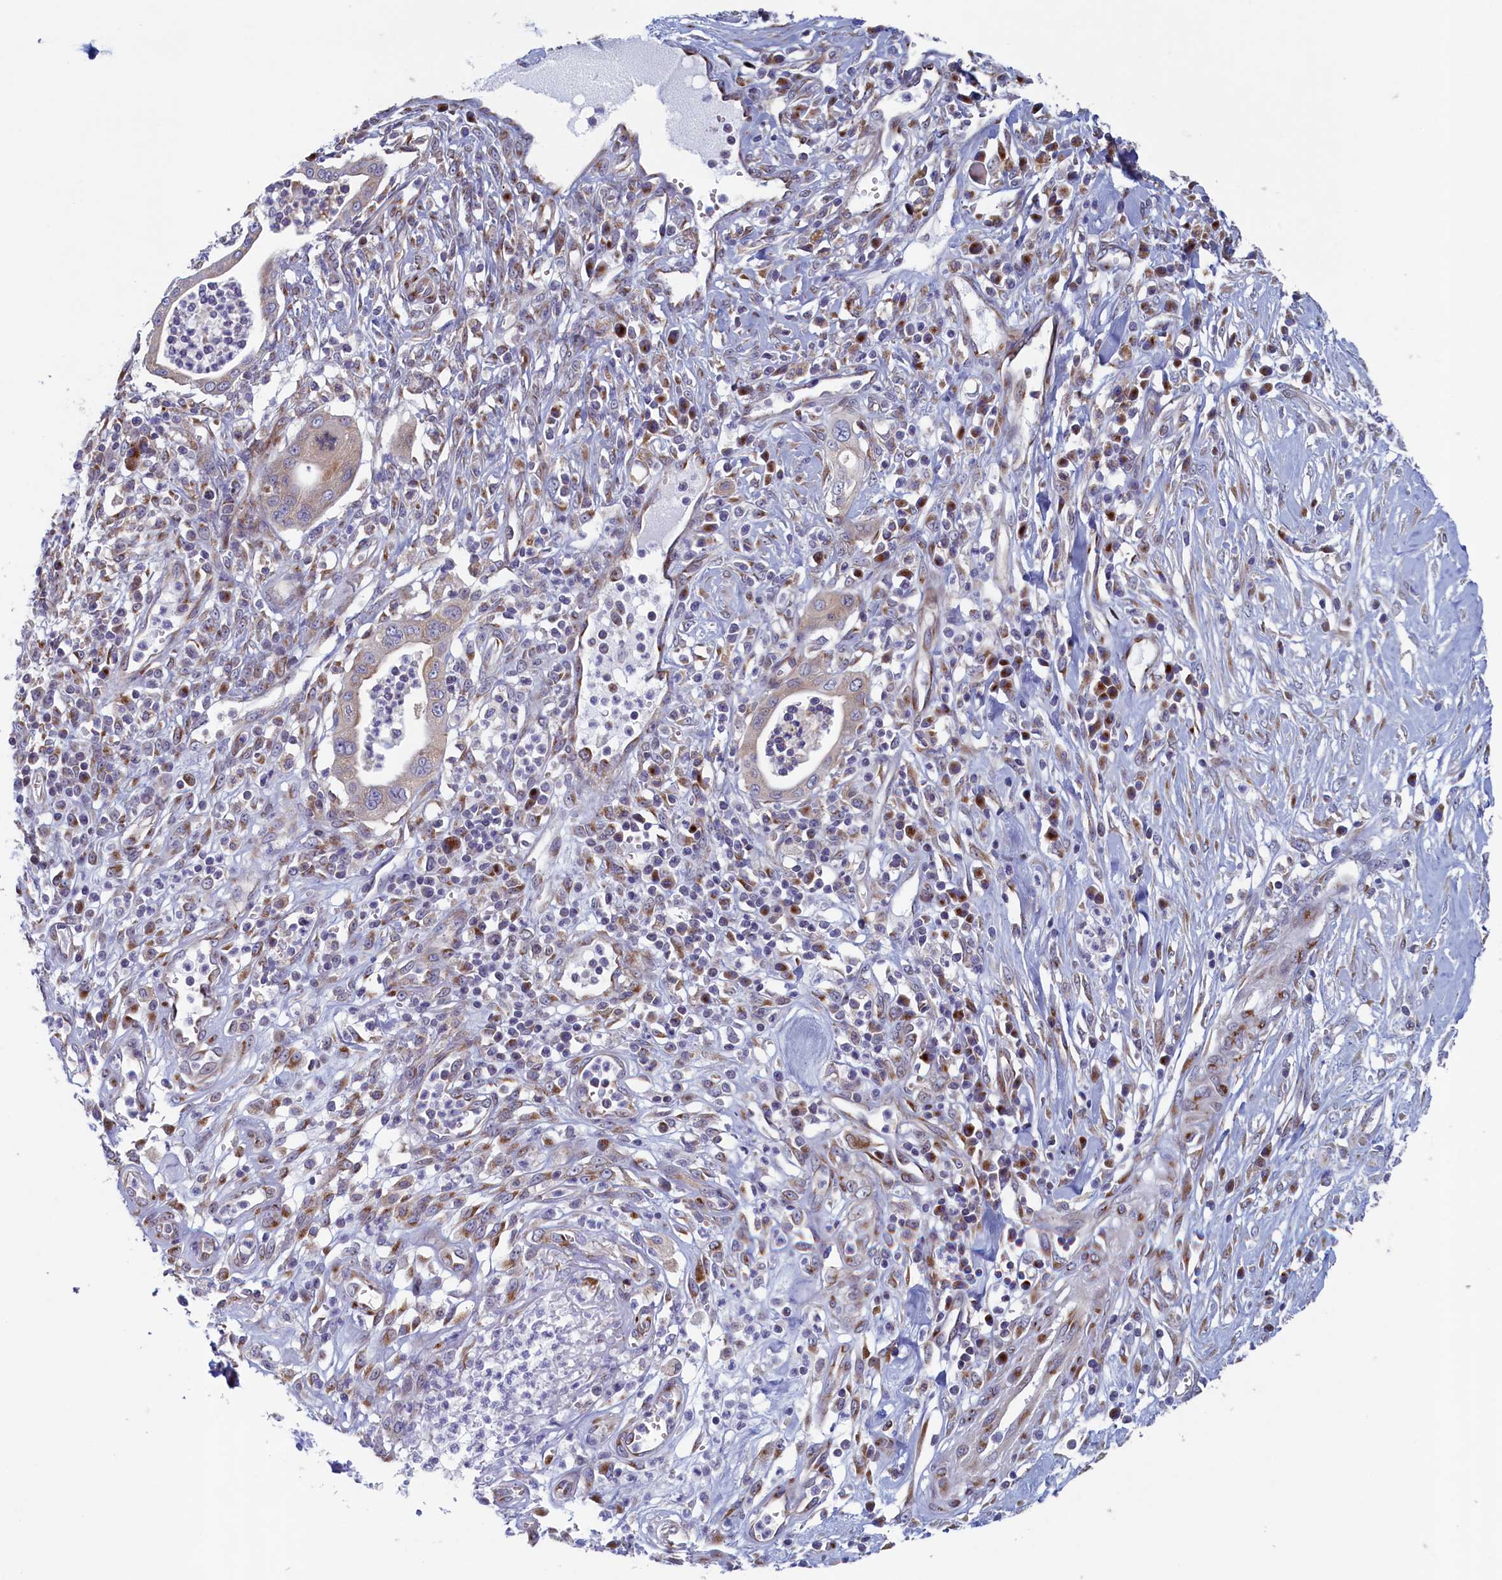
{"staining": {"intensity": "negative", "quantity": "none", "location": "none"}, "tissue": "pancreatic cancer", "cell_type": "Tumor cells", "image_type": "cancer", "snomed": [{"axis": "morphology", "description": "Adenocarcinoma, NOS"}, {"axis": "topography", "description": "Pancreas"}], "caption": "The immunohistochemistry (IHC) photomicrograph has no significant staining in tumor cells of pancreatic adenocarcinoma tissue. (Immunohistochemistry, brightfield microscopy, high magnification).", "gene": "MTFMT", "patient": {"sex": "male", "age": 68}}